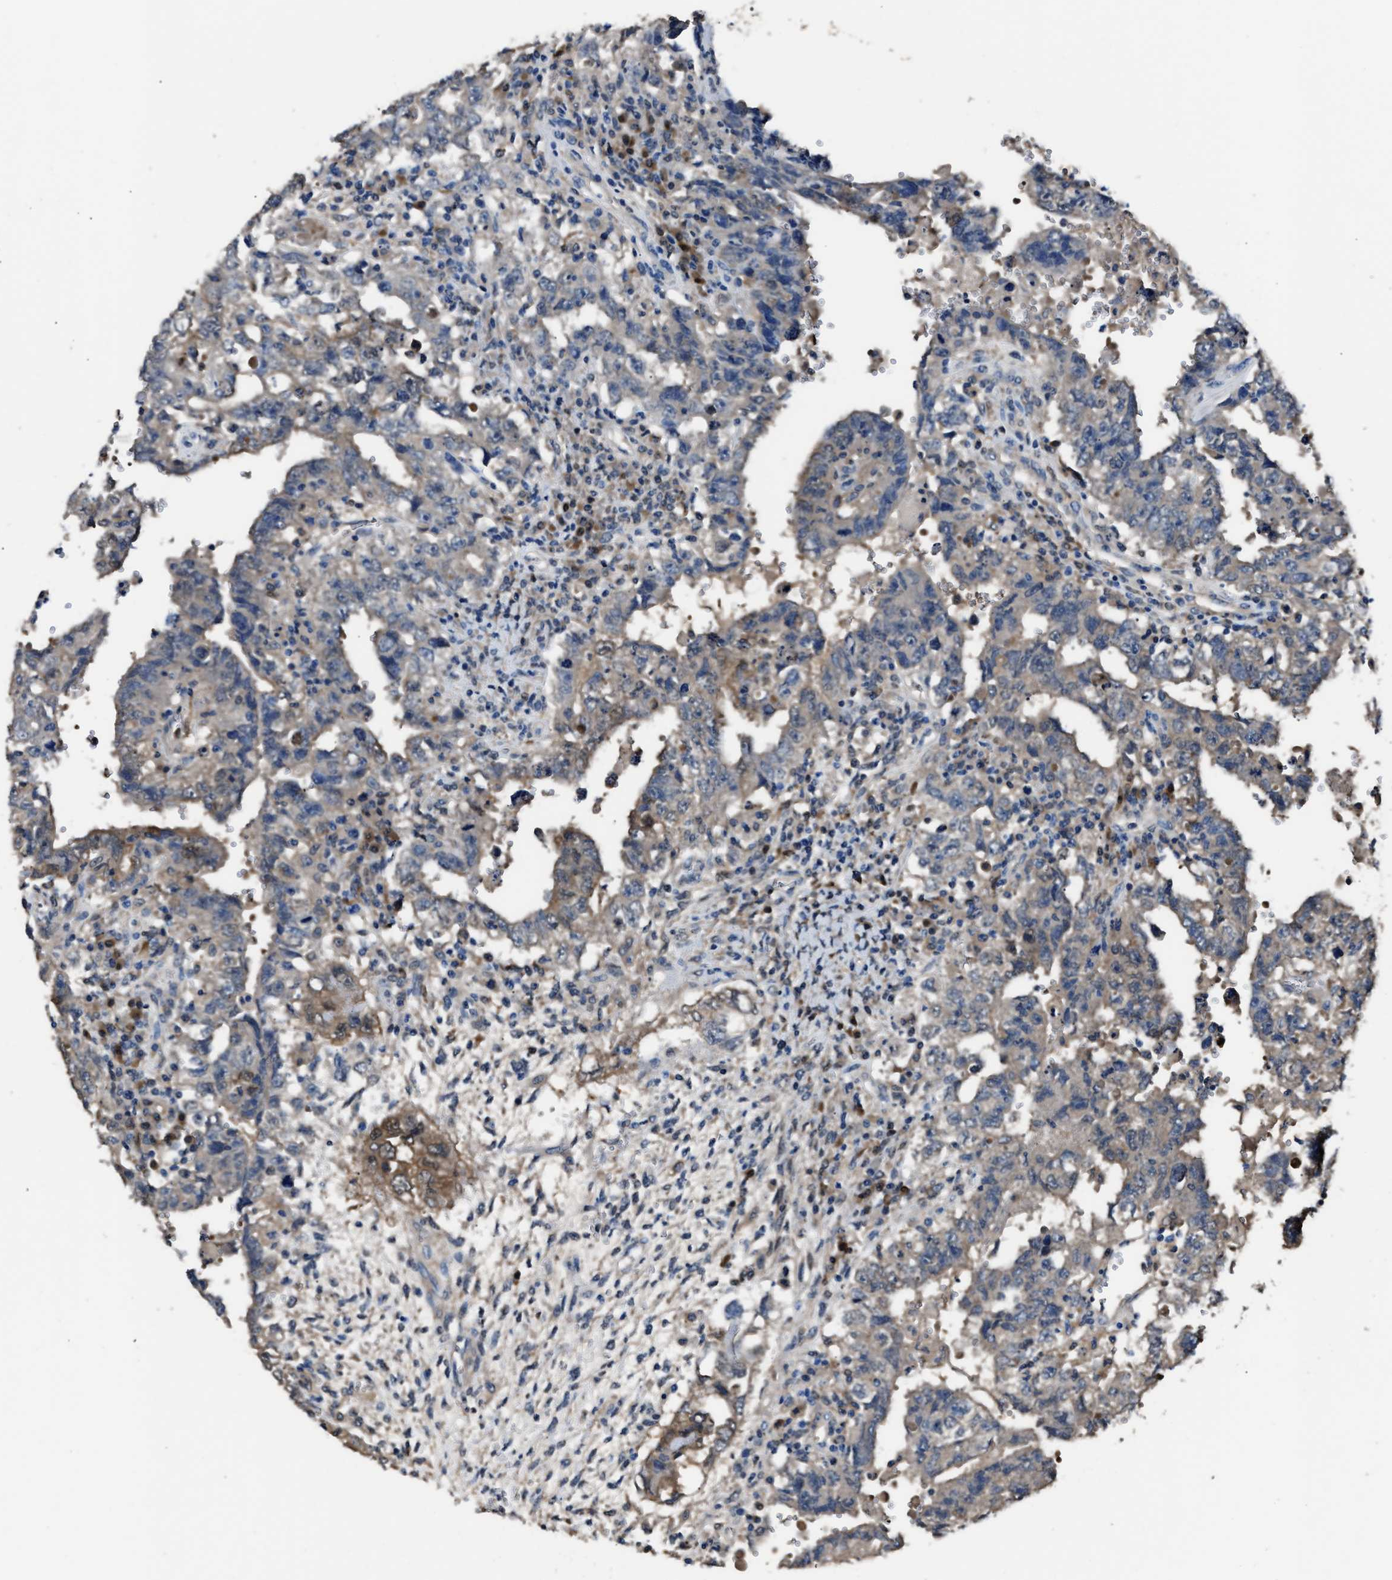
{"staining": {"intensity": "moderate", "quantity": "25%-75%", "location": "cytoplasmic/membranous"}, "tissue": "testis cancer", "cell_type": "Tumor cells", "image_type": "cancer", "snomed": [{"axis": "morphology", "description": "Carcinoma, Embryonal, NOS"}, {"axis": "topography", "description": "Testis"}], "caption": "Human testis cancer stained for a protein (brown) demonstrates moderate cytoplasmic/membranous positive positivity in approximately 25%-75% of tumor cells.", "gene": "GSTP1", "patient": {"sex": "male", "age": 26}}